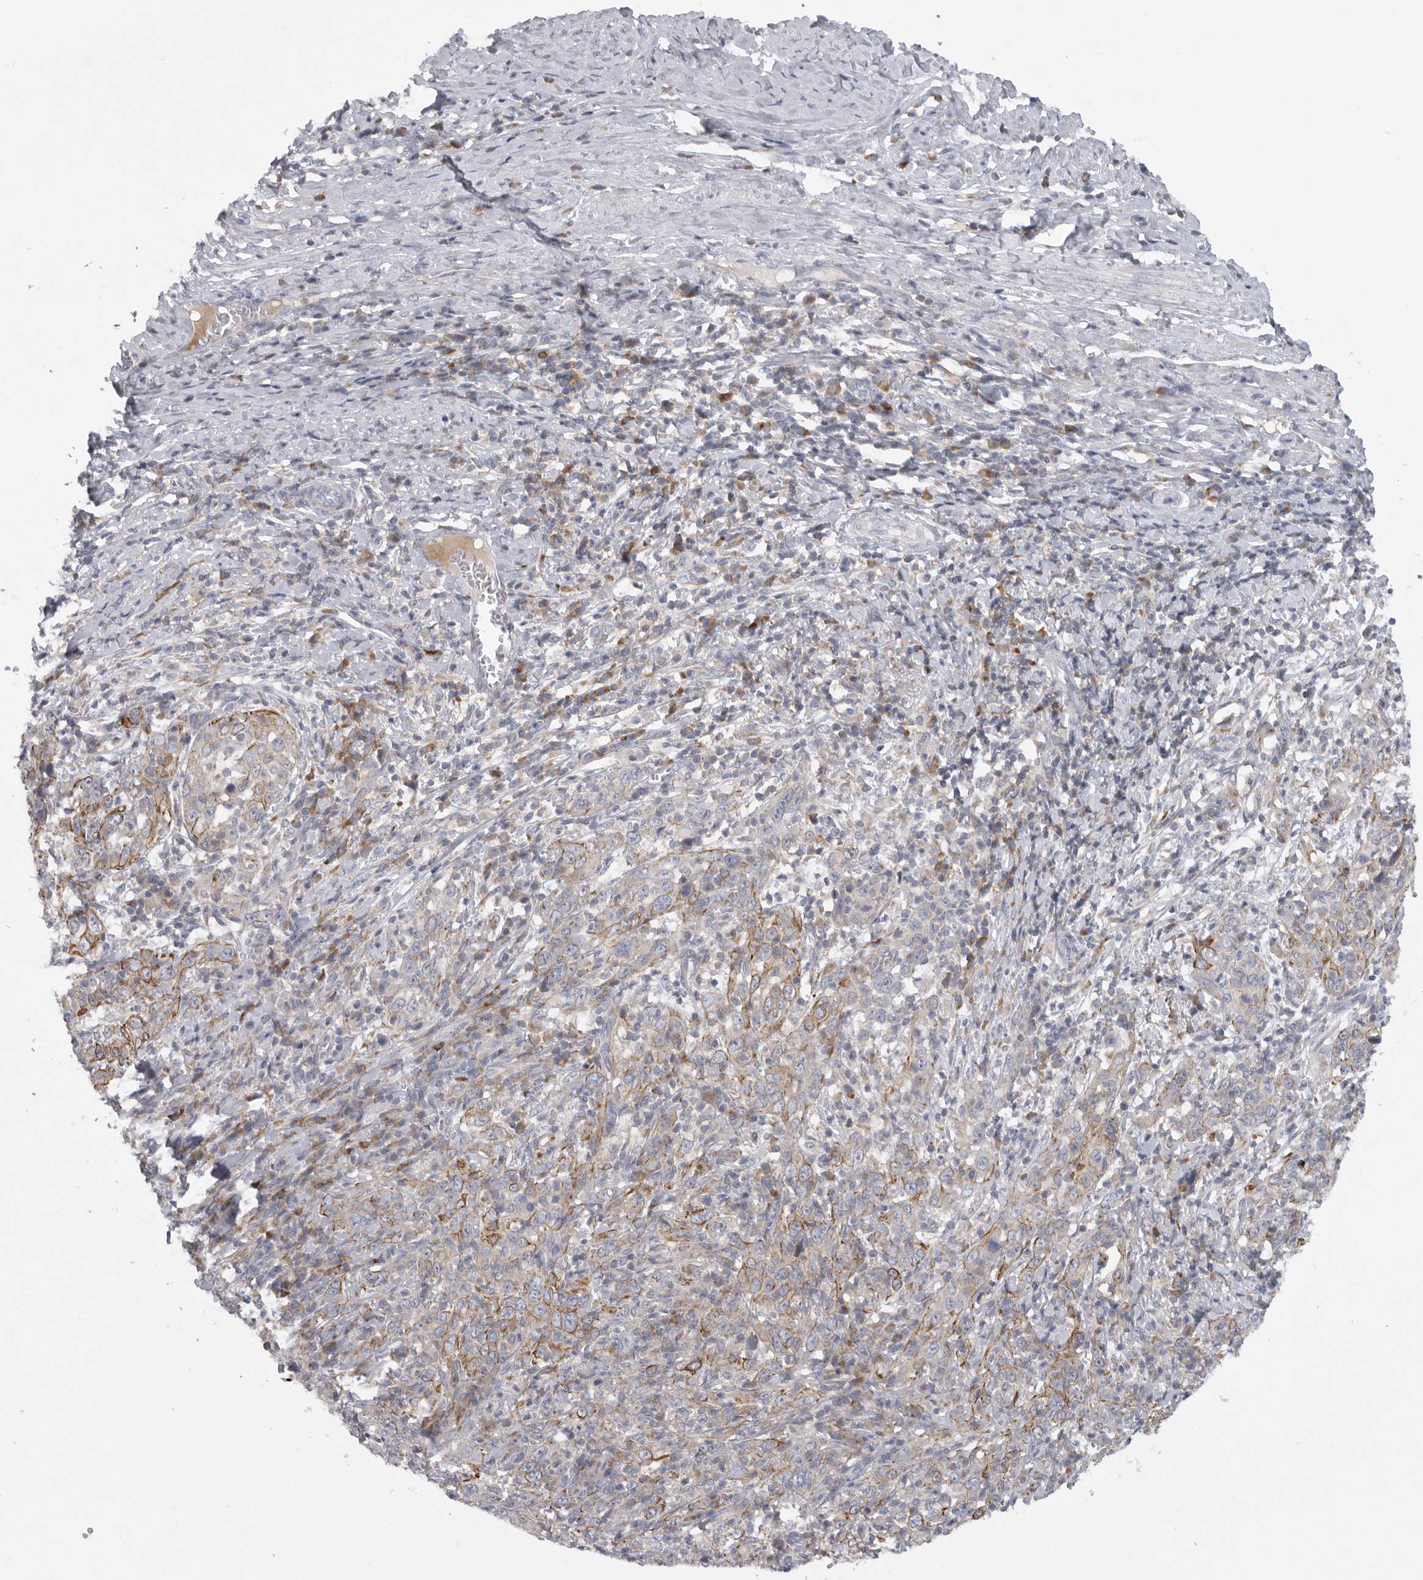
{"staining": {"intensity": "moderate", "quantity": "25%-75%", "location": "cytoplasmic/membranous"}, "tissue": "cervical cancer", "cell_type": "Tumor cells", "image_type": "cancer", "snomed": [{"axis": "morphology", "description": "Squamous cell carcinoma, NOS"}, {"axis": "topography", "description": "Cervix"}], "caption": "Tumor cells reveal medium levels of moderate cytoplasmic/membranous staining in approximately 25%-75% of cells in human squamous cell carcinoma (cervical).", "gene": "USP24", "patient": {"sex": "female", "age": 46}}